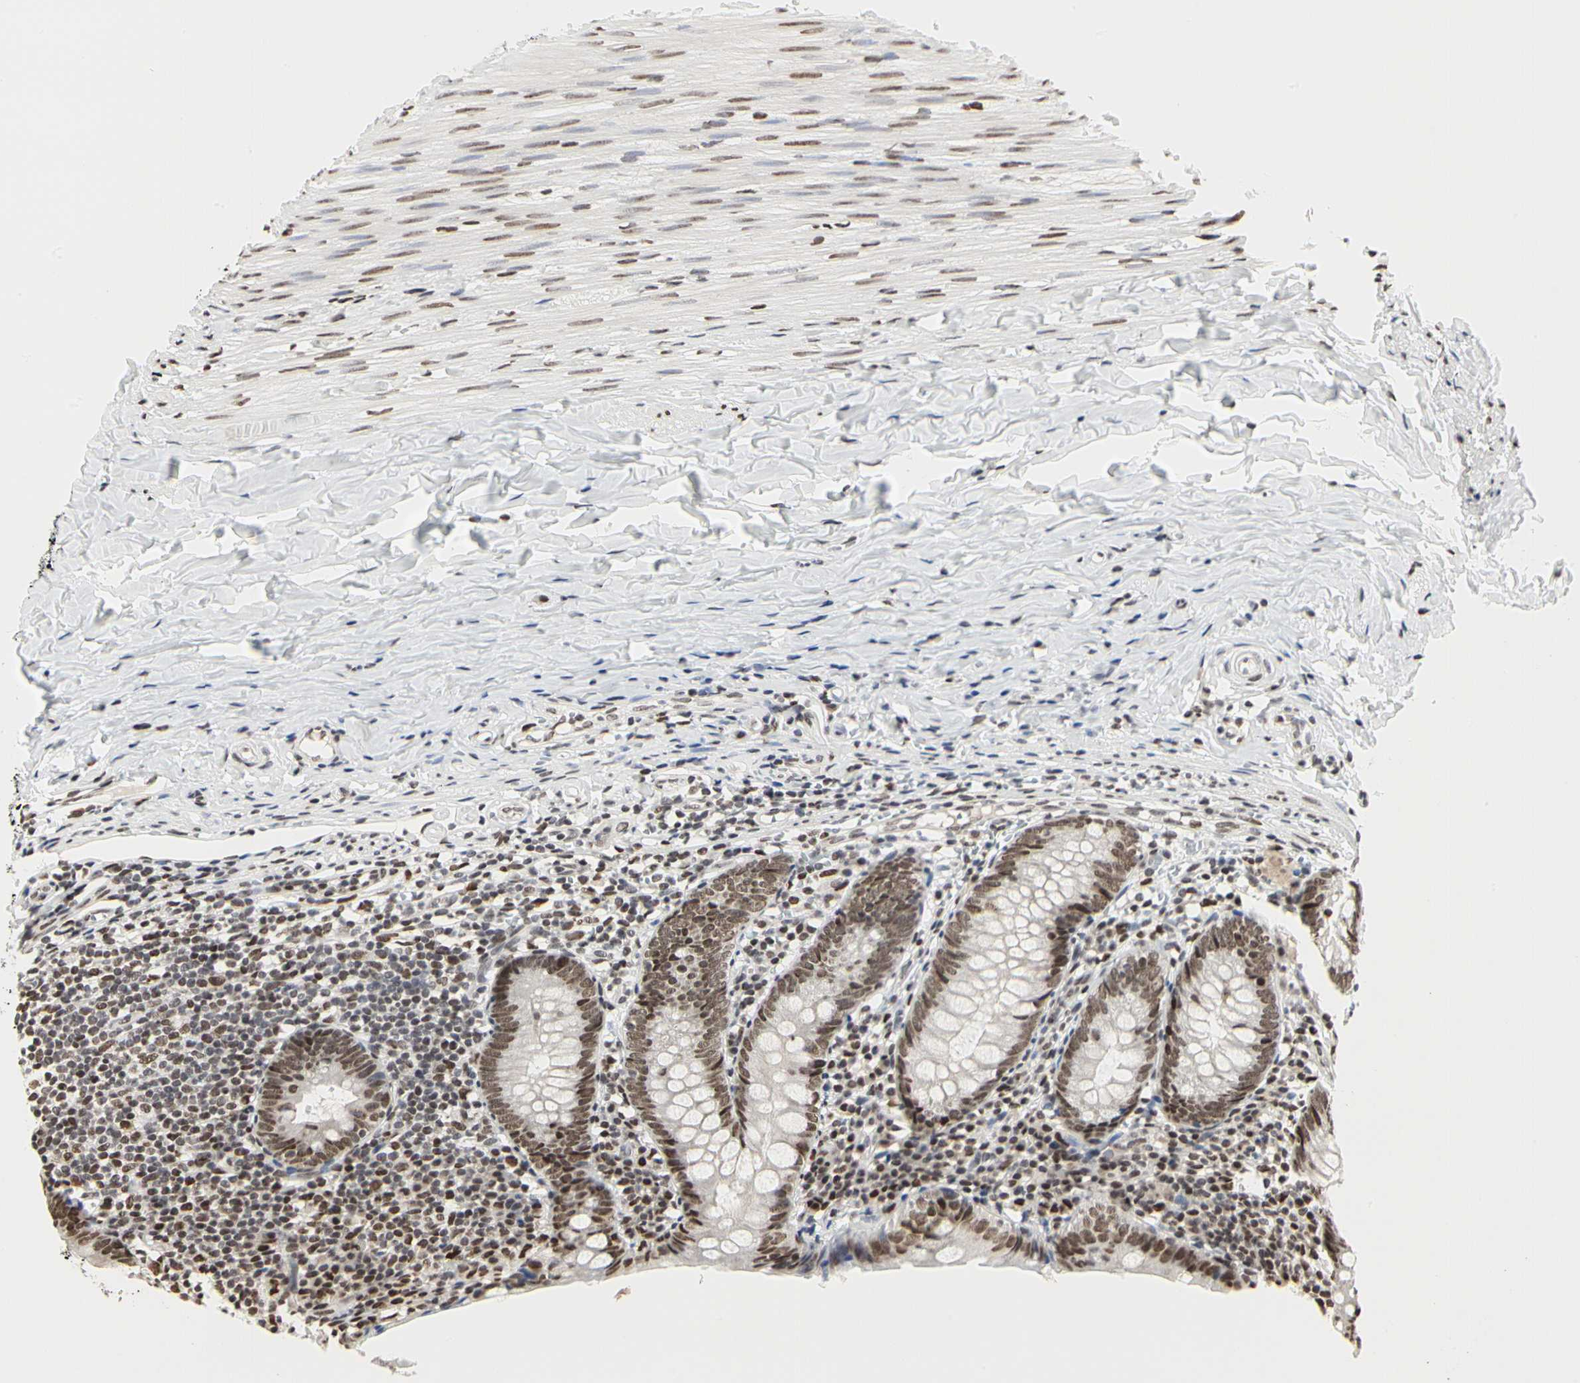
{"staining": {"intensity": "moderate", "quantity": ">75%", "location": "nuclear"}, "tissue": "appendix", "cell_type": "Glandular cells", "image_type": "normal", "snomed": [{"axis": "morphology", "description": "Normal tissue, NOS"}, {"axis": "topography", "description": "Appendix"}], "caption": "Appendix stained with DAB immunohistochemistry (IHC) reveals medium levels of moderate nuclear staining in approximately >75% of glandular cells.", "gene": "PRMT3", "patient": {"sex": "female", "age": 10}}